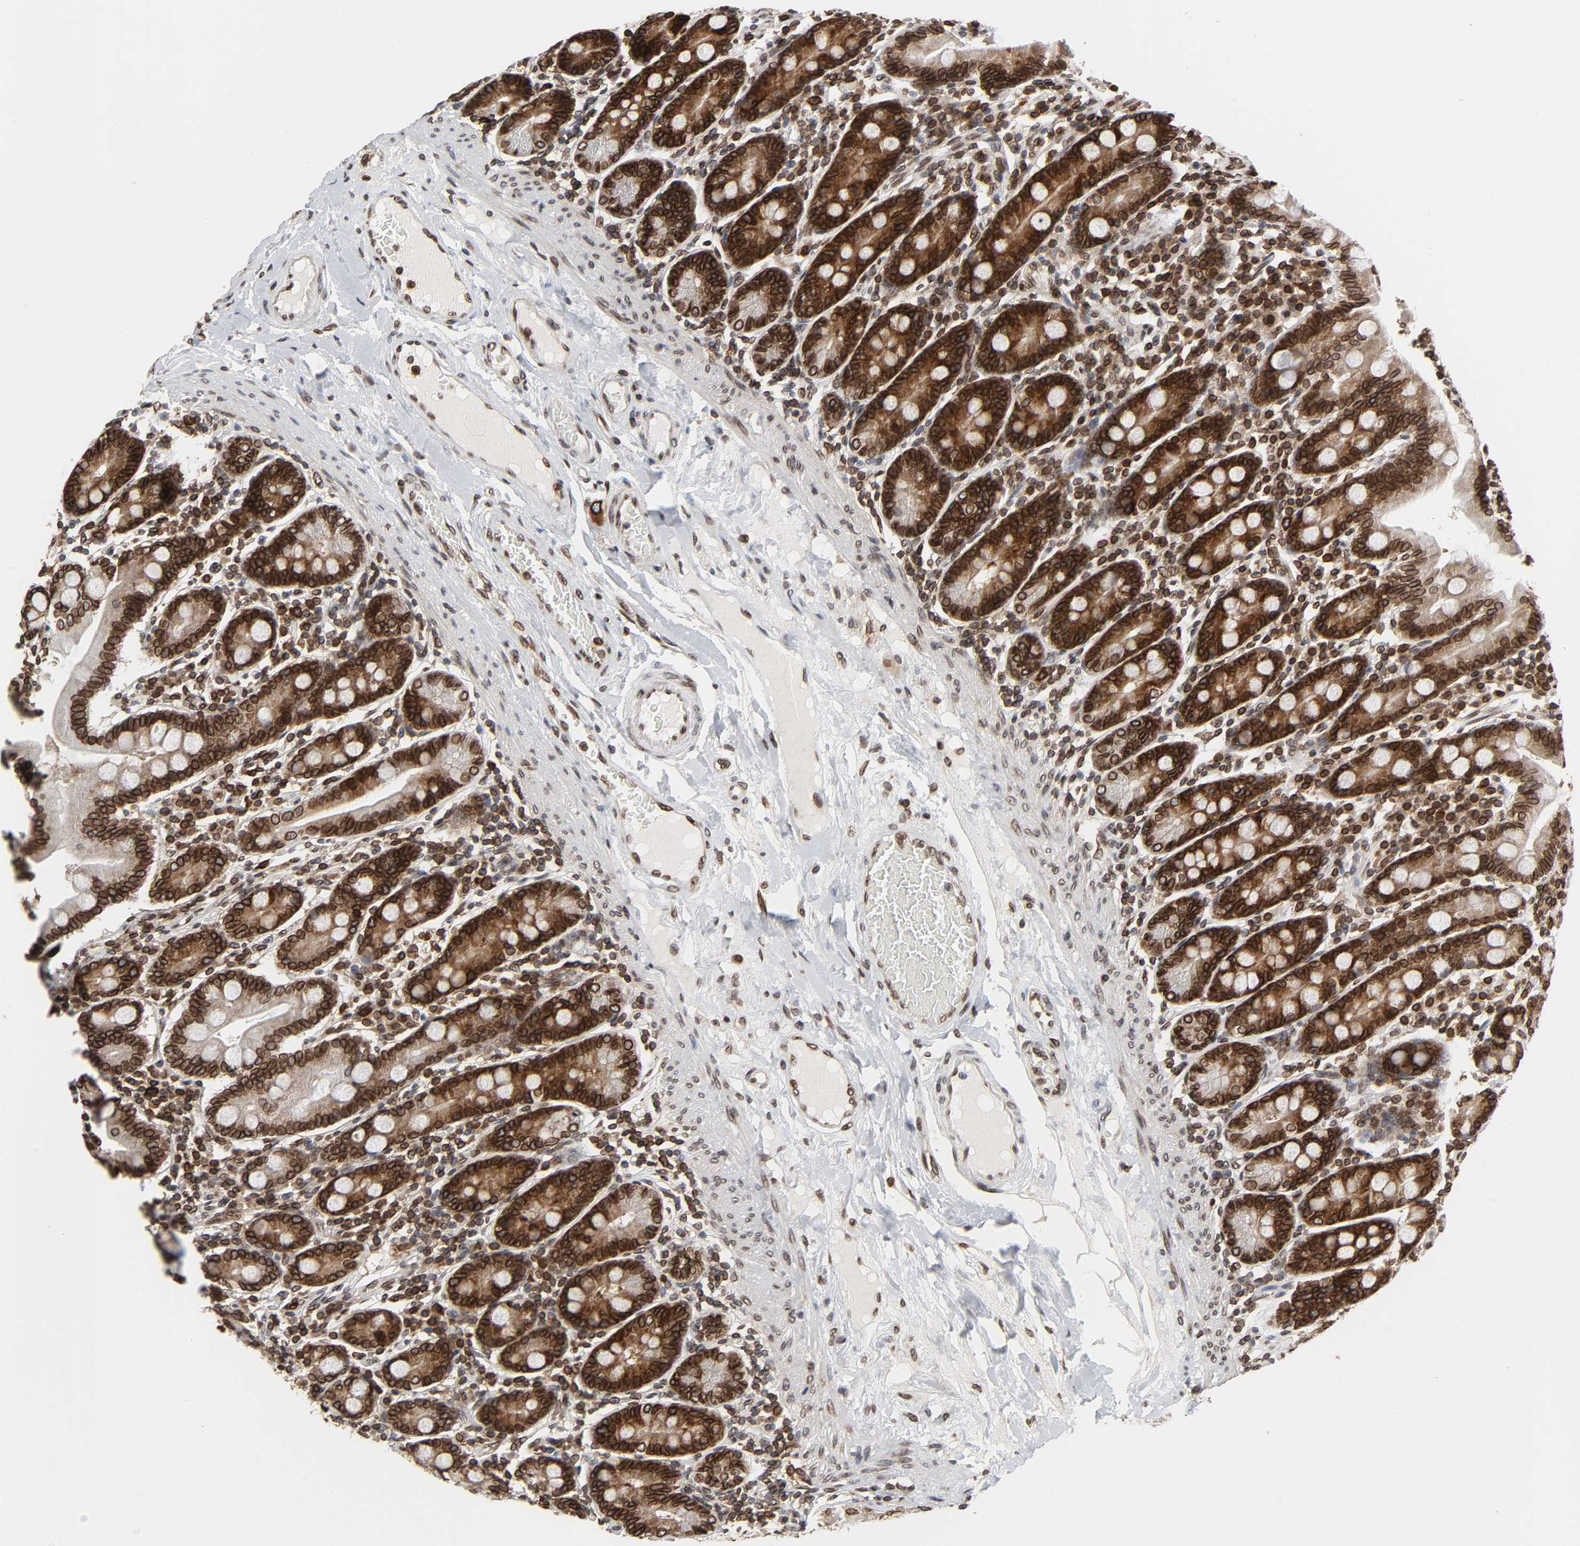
{"staining": {"intensity": "strong", "quantity": ">75%", "location": "cytoplasmic/membranous,nuclear"}, "tissue": "duodenum", "cell_type": "Glandular cells", "image_type": "normal", "snomed": [{"axis": "morphology", "description": "Normal tissue, NOS"}, {"axis": "topography", "description": "Duodenum"}], "caption": "Strong cytoplasmic/membranous,nuclear protein expression is appreciated in approximately >75% of glandular cells in duodenum. (DAB IHC, brown staining for protein, blue staining for nuclei).", "gene": "RANGAP1", "patient": {"sex": "male", "age": 50}}